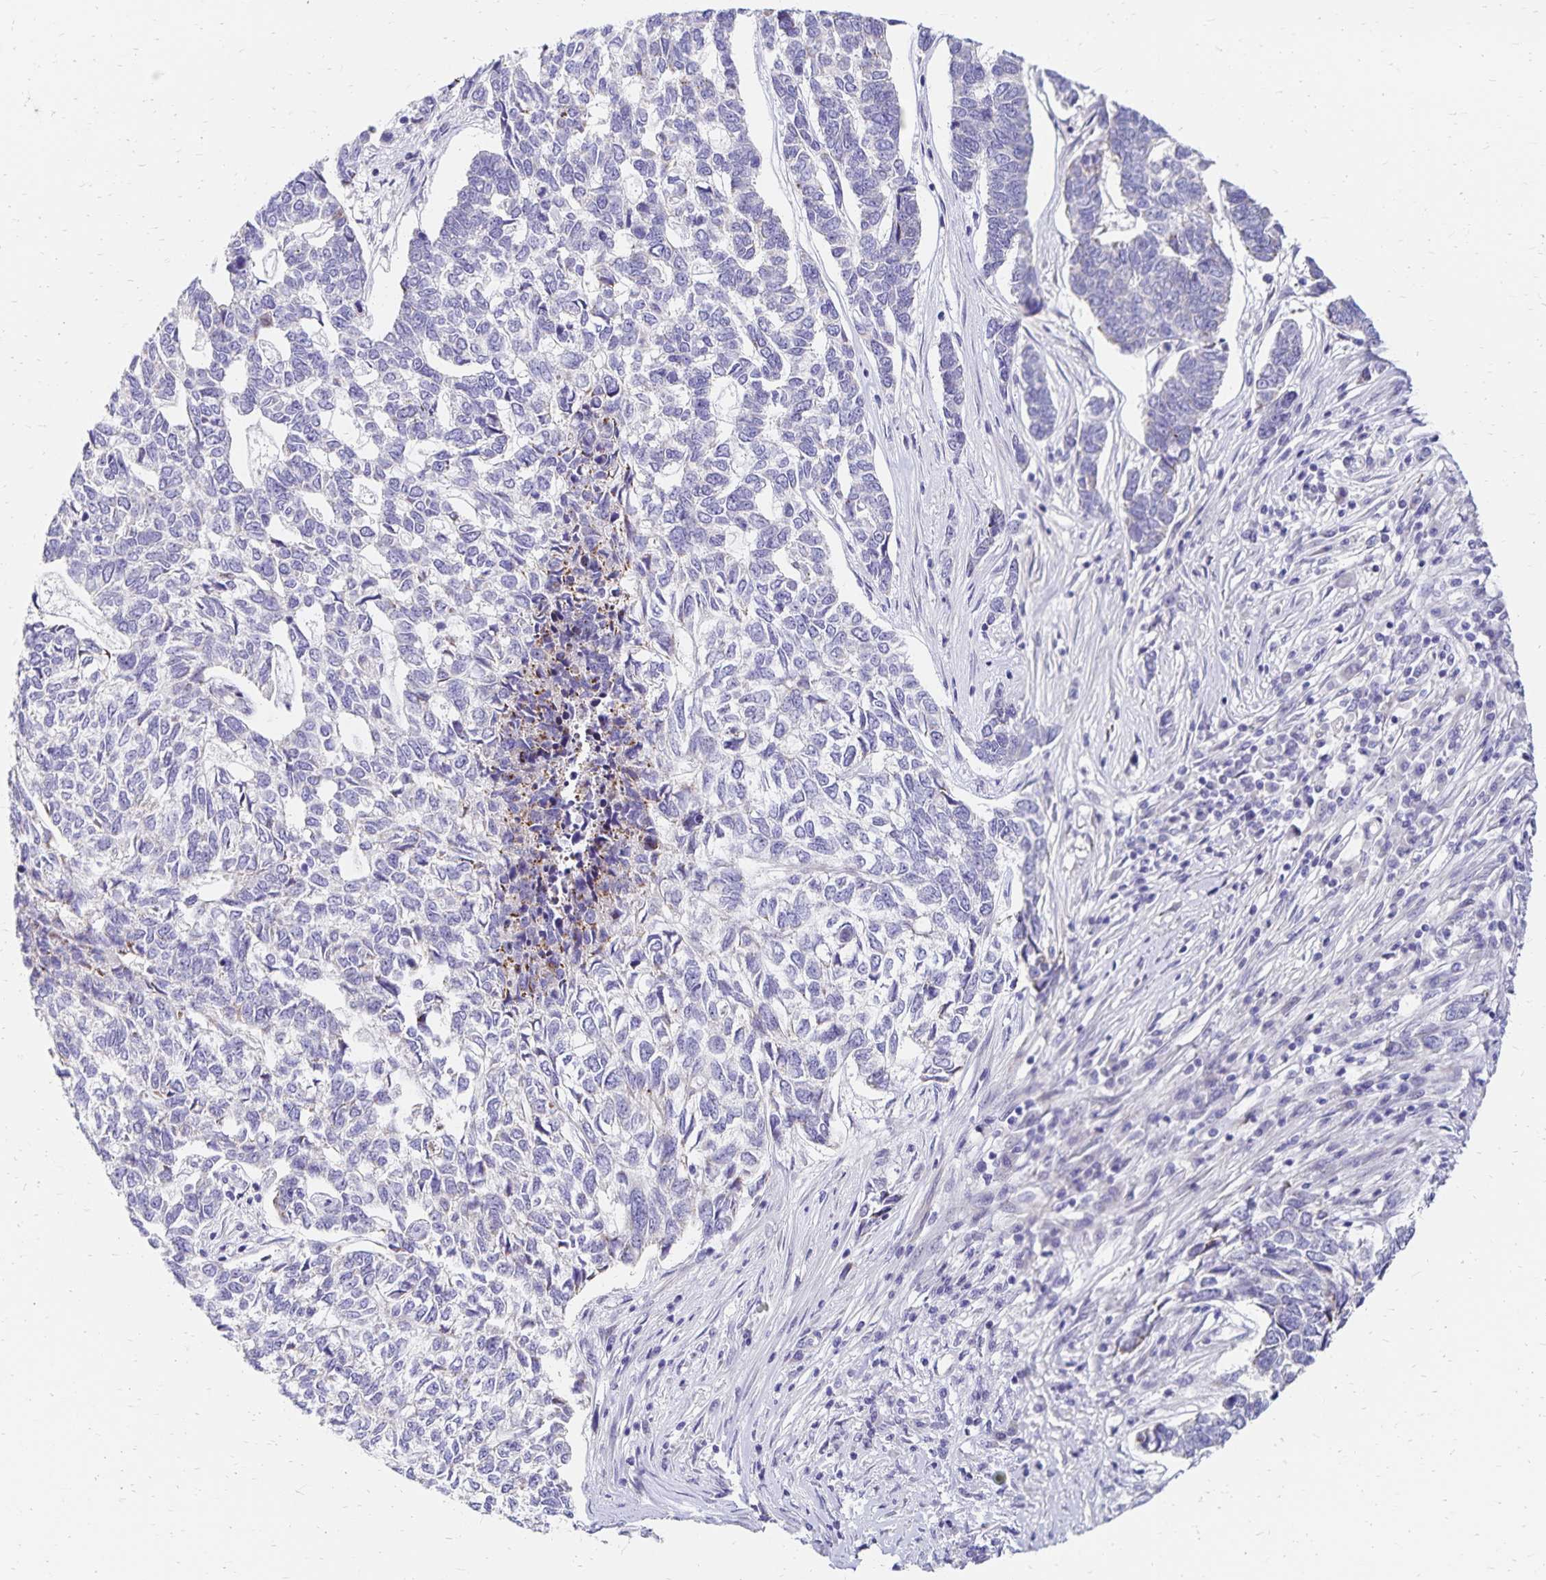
{"staining": {"intensity": "negative", "quantity": "none", "location": "none"}, "tissue": "skin cancer", "cell_type": "Tumor cells", "image_type": "cancer", "snomed": [{"axis": "morphology", "description": "Basal cell carcinoma"}, {"axis": "topography", "description": "Skin"}], "caption": "High power microscopy photomicrograph of an immunohistochemistry histopathology image of skin basal cell carcinoma, revealing no significant staining in tumor cells.", "gene": "NECAP1", "patient": {"sex": "female", "age": 65}}